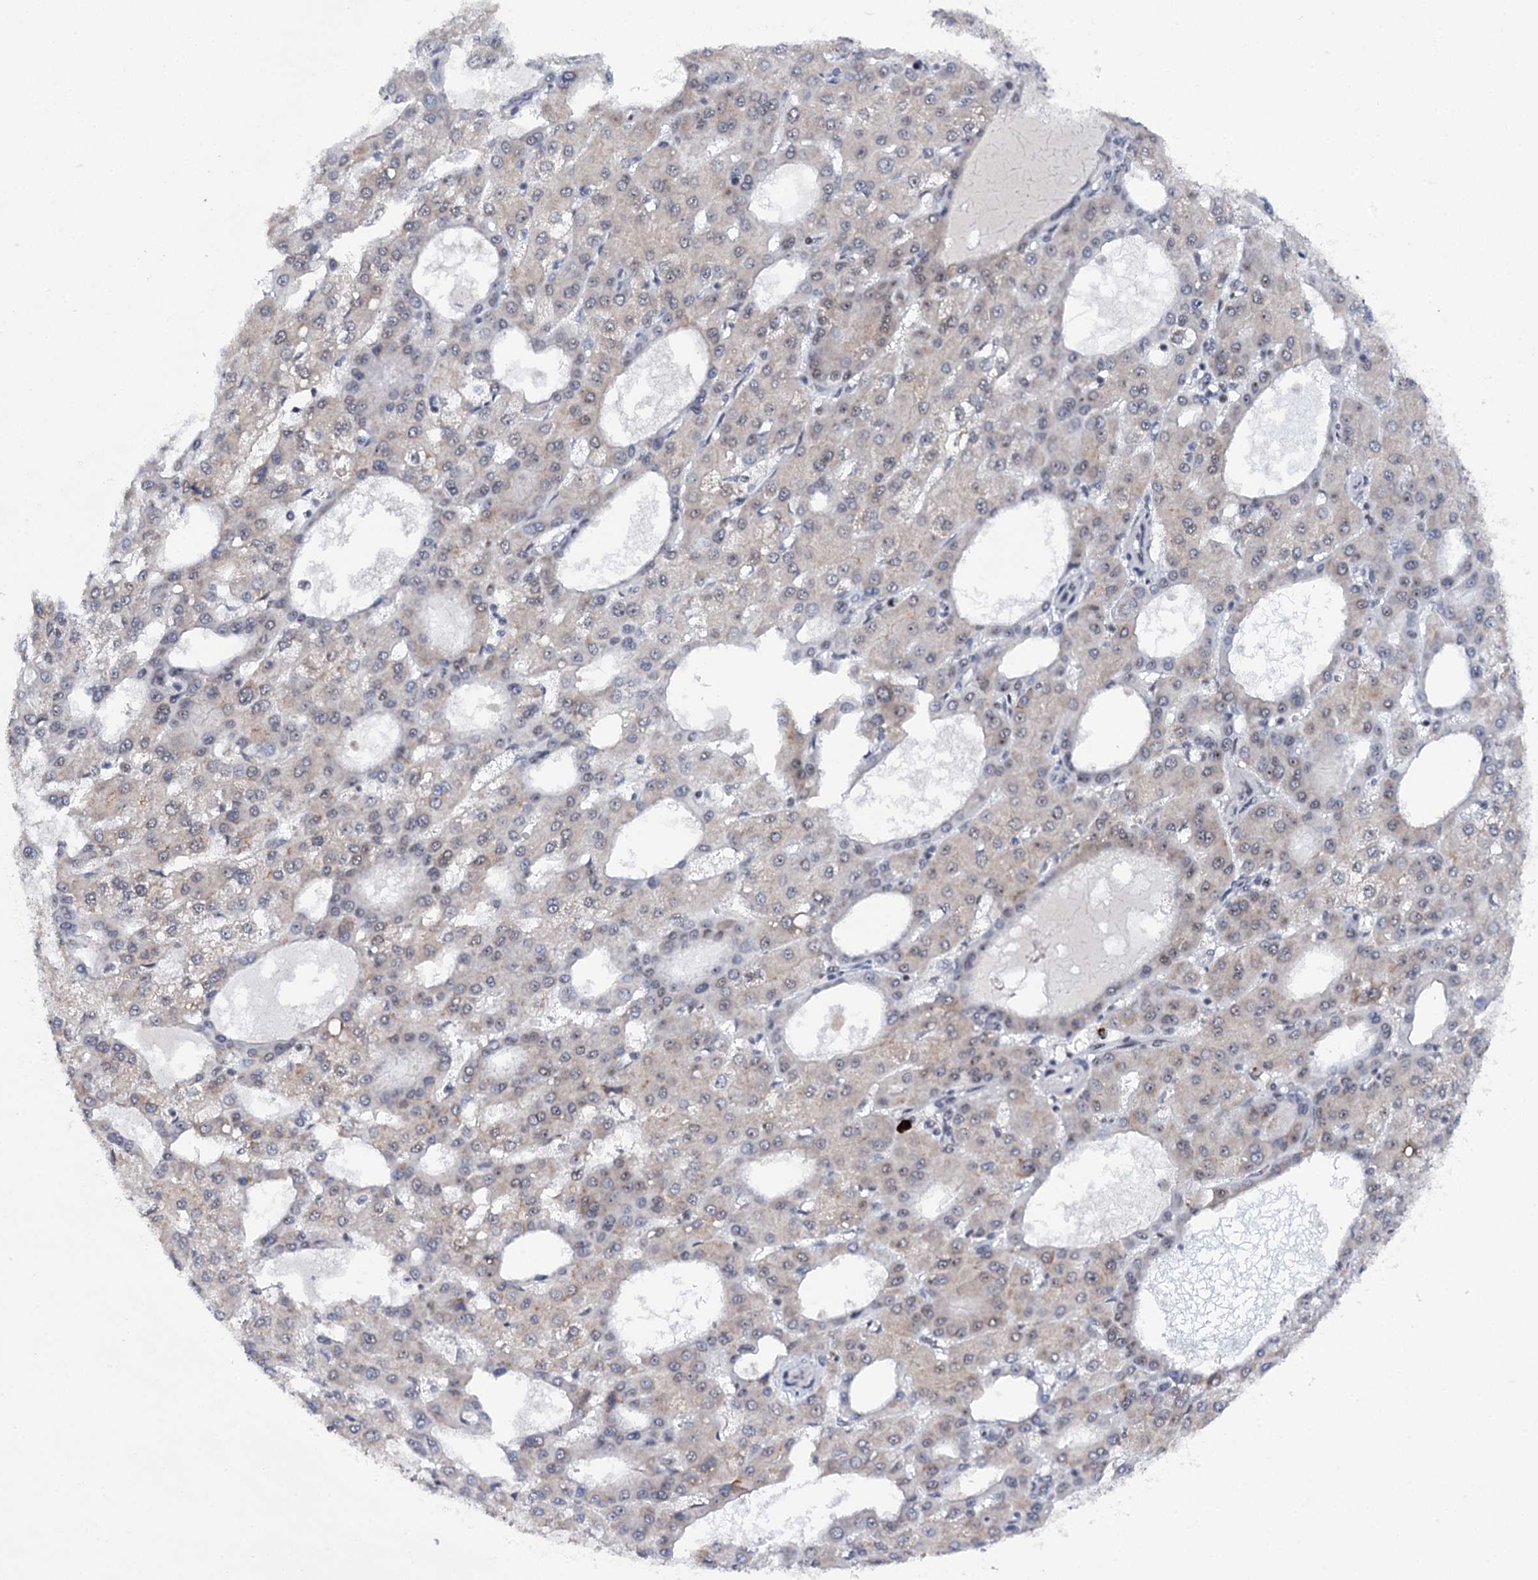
{"staining": {"intensity": "weak", "quantity": "<25%", "location": "cytoplasmic/membranous"}, "tissue": "liver cancer", "cell_type": "Tumor cells", "image_type": "cancer", "snomed": [{"axis": "morphology", "description": "Carcinoma, Hepatocellular, NOS"}, {"axis": "topography", "description": "Liver"}], "caption": "Immunohistochemistry micrograph of neoplastic tissue: liver cancer (hepatocellular carcinoma) stained with DAB shows no significant protein staining in tumor cells.", "gene": "BUD13", "patient": {"sex": "male", "age": 47}}